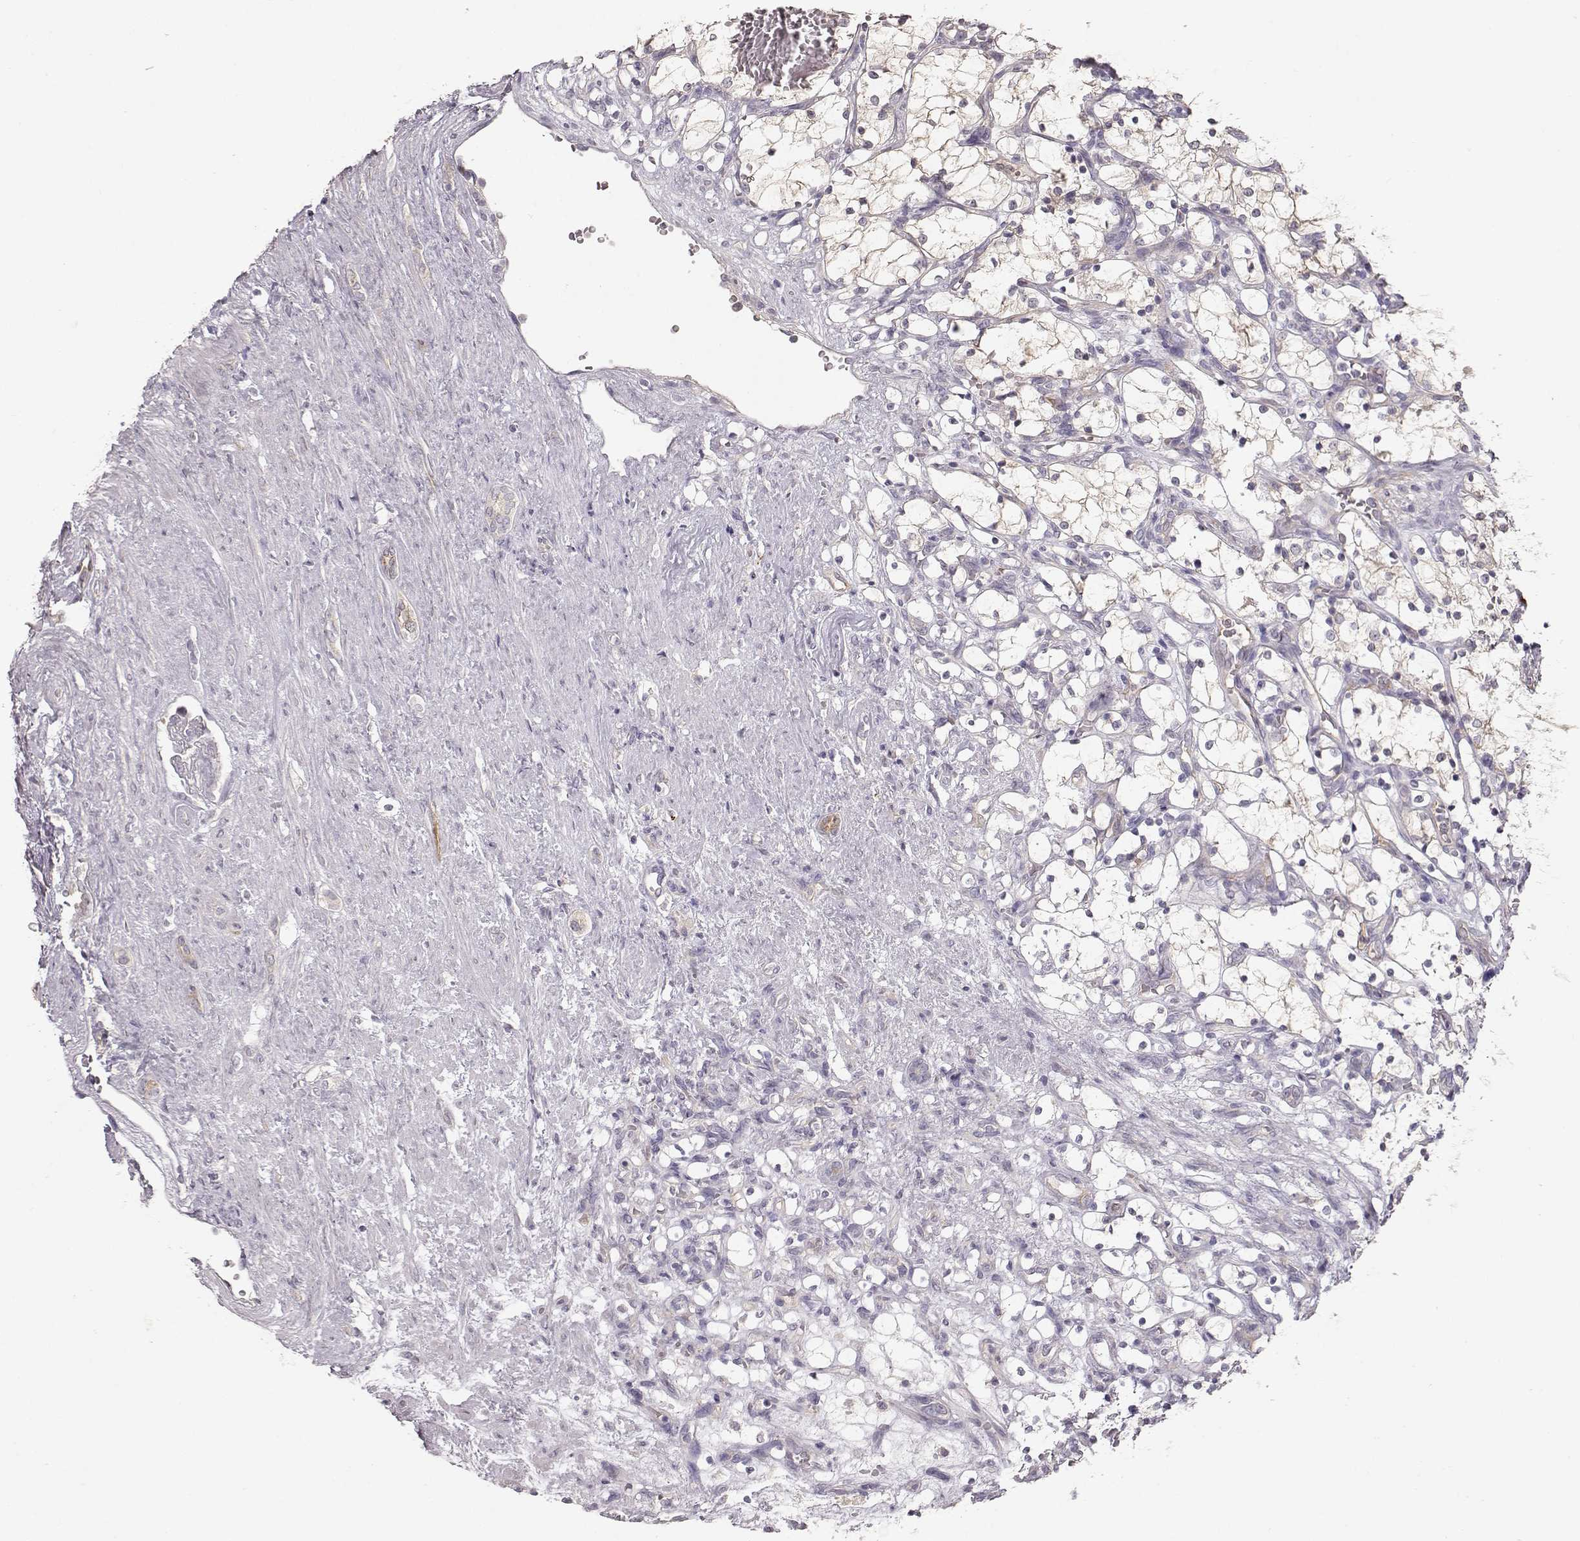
{"staining": {"intensity": "negative", "quantity": "none", "location": "none"}, "tissue": "renal cancer", "cell_type": "Tumor cells", "image_type": "cancer", "snomed": [{"axis": "morphology", "description": "Adenocarcinoma, NOS"}, {"axis": "topography", "description": "Kidney"}], "caption": "Immunohistochemical staining of human adenocarcinoma (renal) shows no significant staining in tumor cells. (Stains: DAB (3,3'-diaminobenzidine) immunohistochemistry (IHC) with hematoxylin counter stain, Microscopy: brightfield microscopy at high magnification).", "gene": "ARHGAP8", "patient": {"sex": "female", "age": 69}}